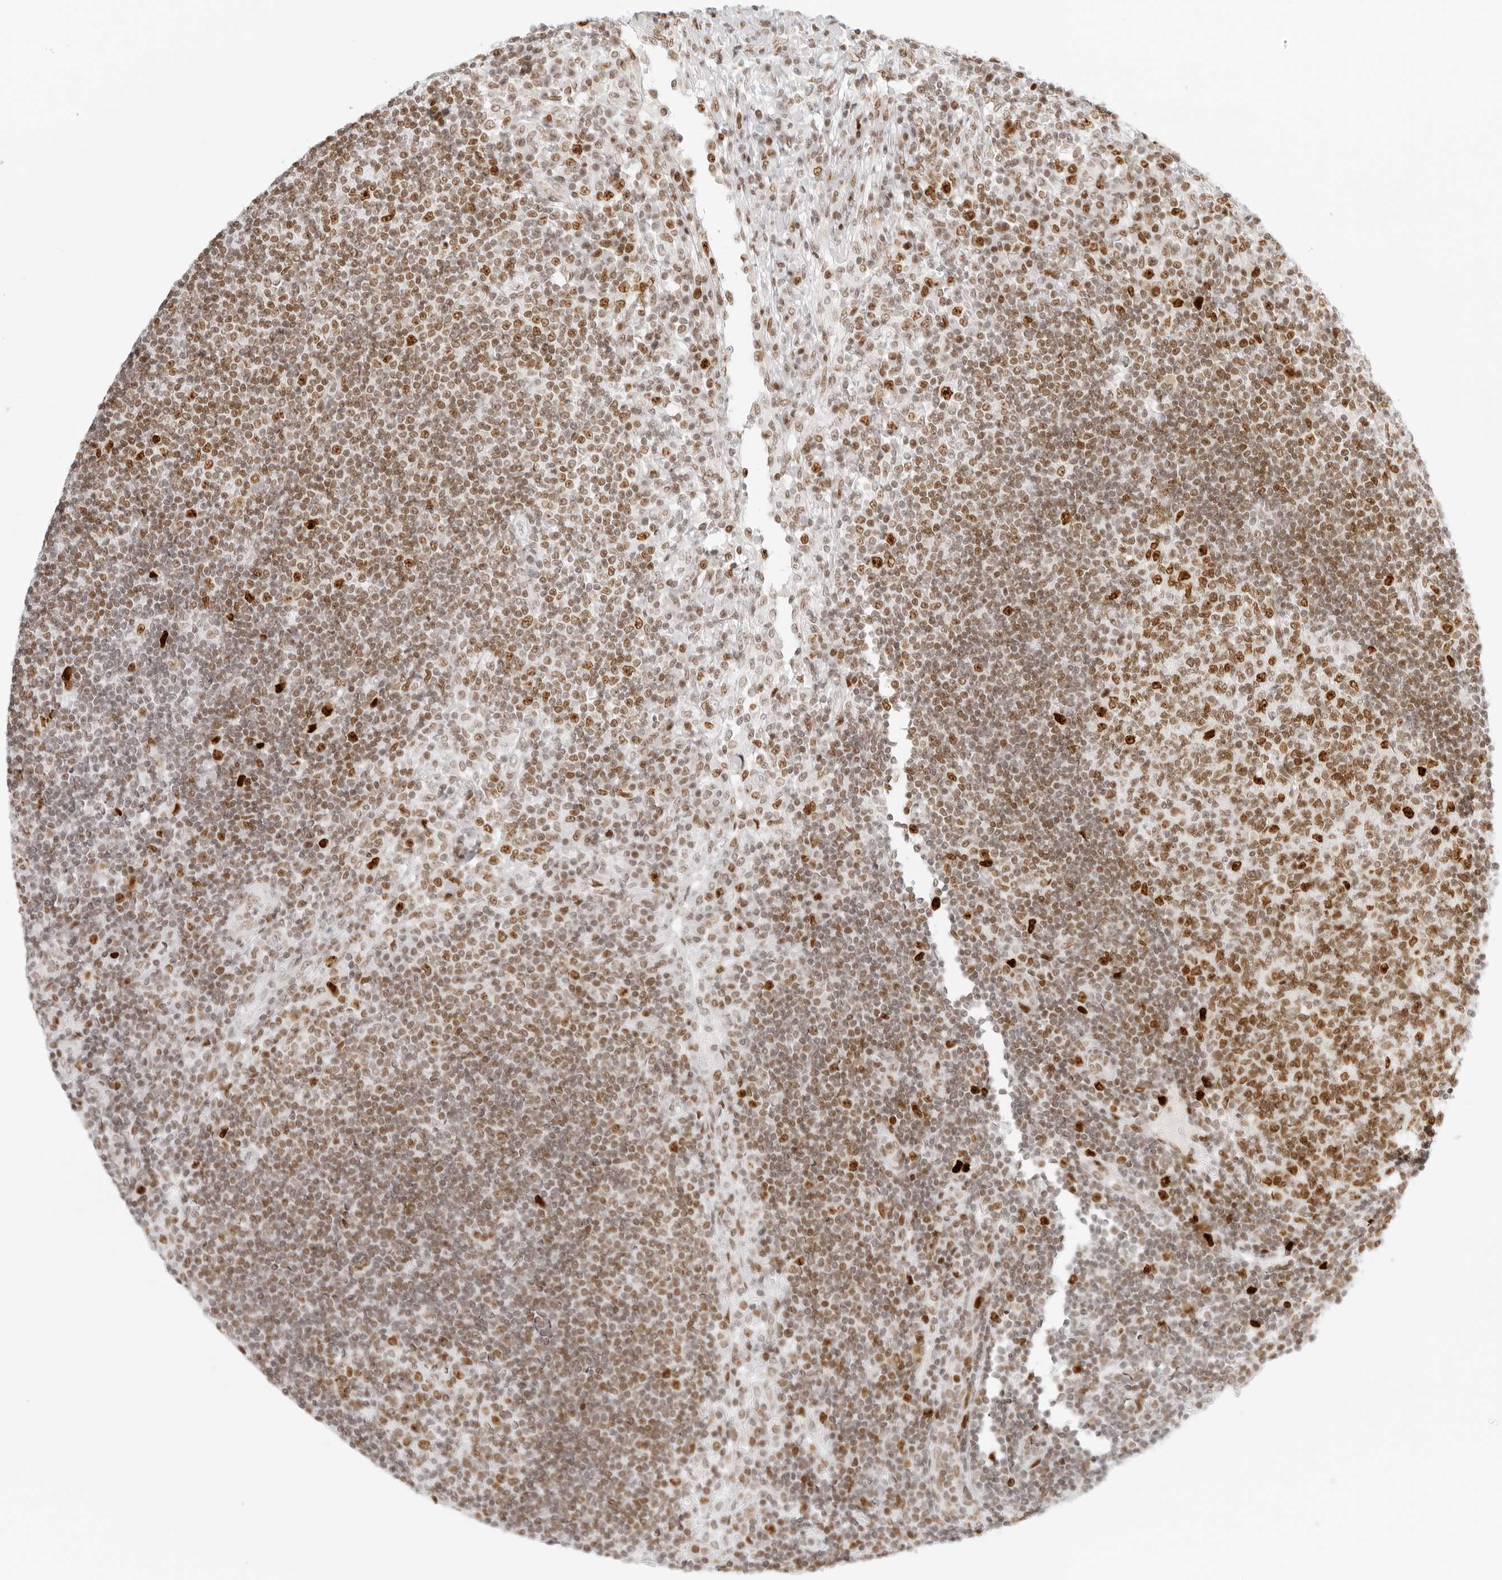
{"staining": {"intensity": "moderate", "quantity": ">75%", "location": "nuclear"}, "tissue": "lymph node", "cell_type": "Germinal center cells", "image_type": "normal", "snomed": [{"axis": "morphology", "description": "Normal tissue, NOS"}, {"axis": "topography", "description": "Lymph node"}], "caption": "This histopathology image displays immunohistochemistry staining of benign human lymph node, with medium moderate nuclear positivity in about >75% of germinal center cells.", "gene": "RCC1", "patient": {"sex": "female", "age": 53}}